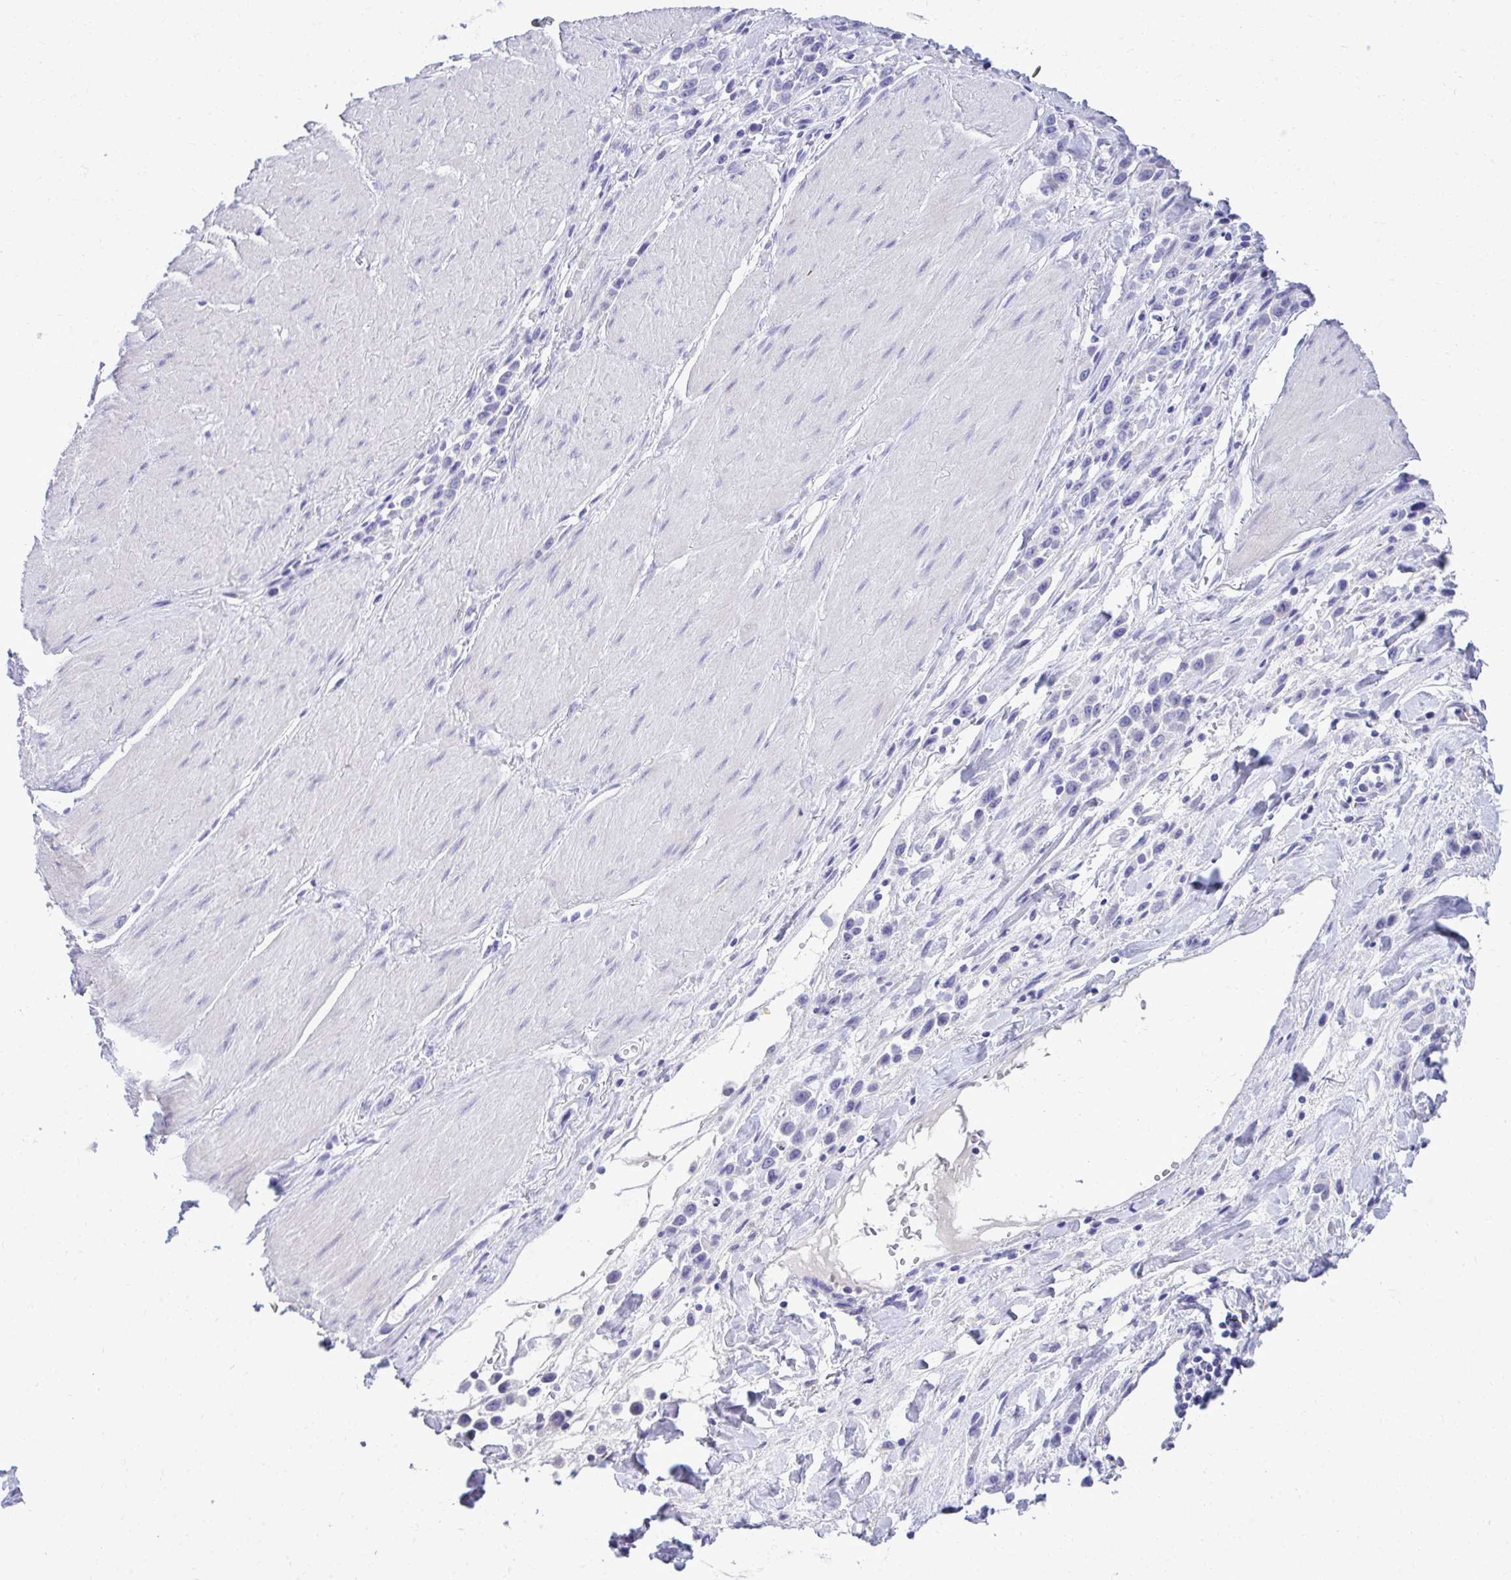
{"staining": {"intensity": "negative", "quantity": "none", "location": "none"}, "tissue": "stomach cancer", "cell_type": "Tumor cells", "image_type": "cancer", "snomed": [{"axis": "morphology", "description": "Adenocarcinoma, NOS"}, {"axis": "topography", "description": "Stomach"}], "caption": "The micrograph reveals no significant expression in tumor cells of stomach cancer (adenocarcinoma). (Stains: DAB (3,3'-diaminobenzidine) IHC with hematoxylin counter stain, Microscopy: brightfield microscopy at high magnification).", "gene": "AIG1", "patient": {"sex": "male", "age": 47}}